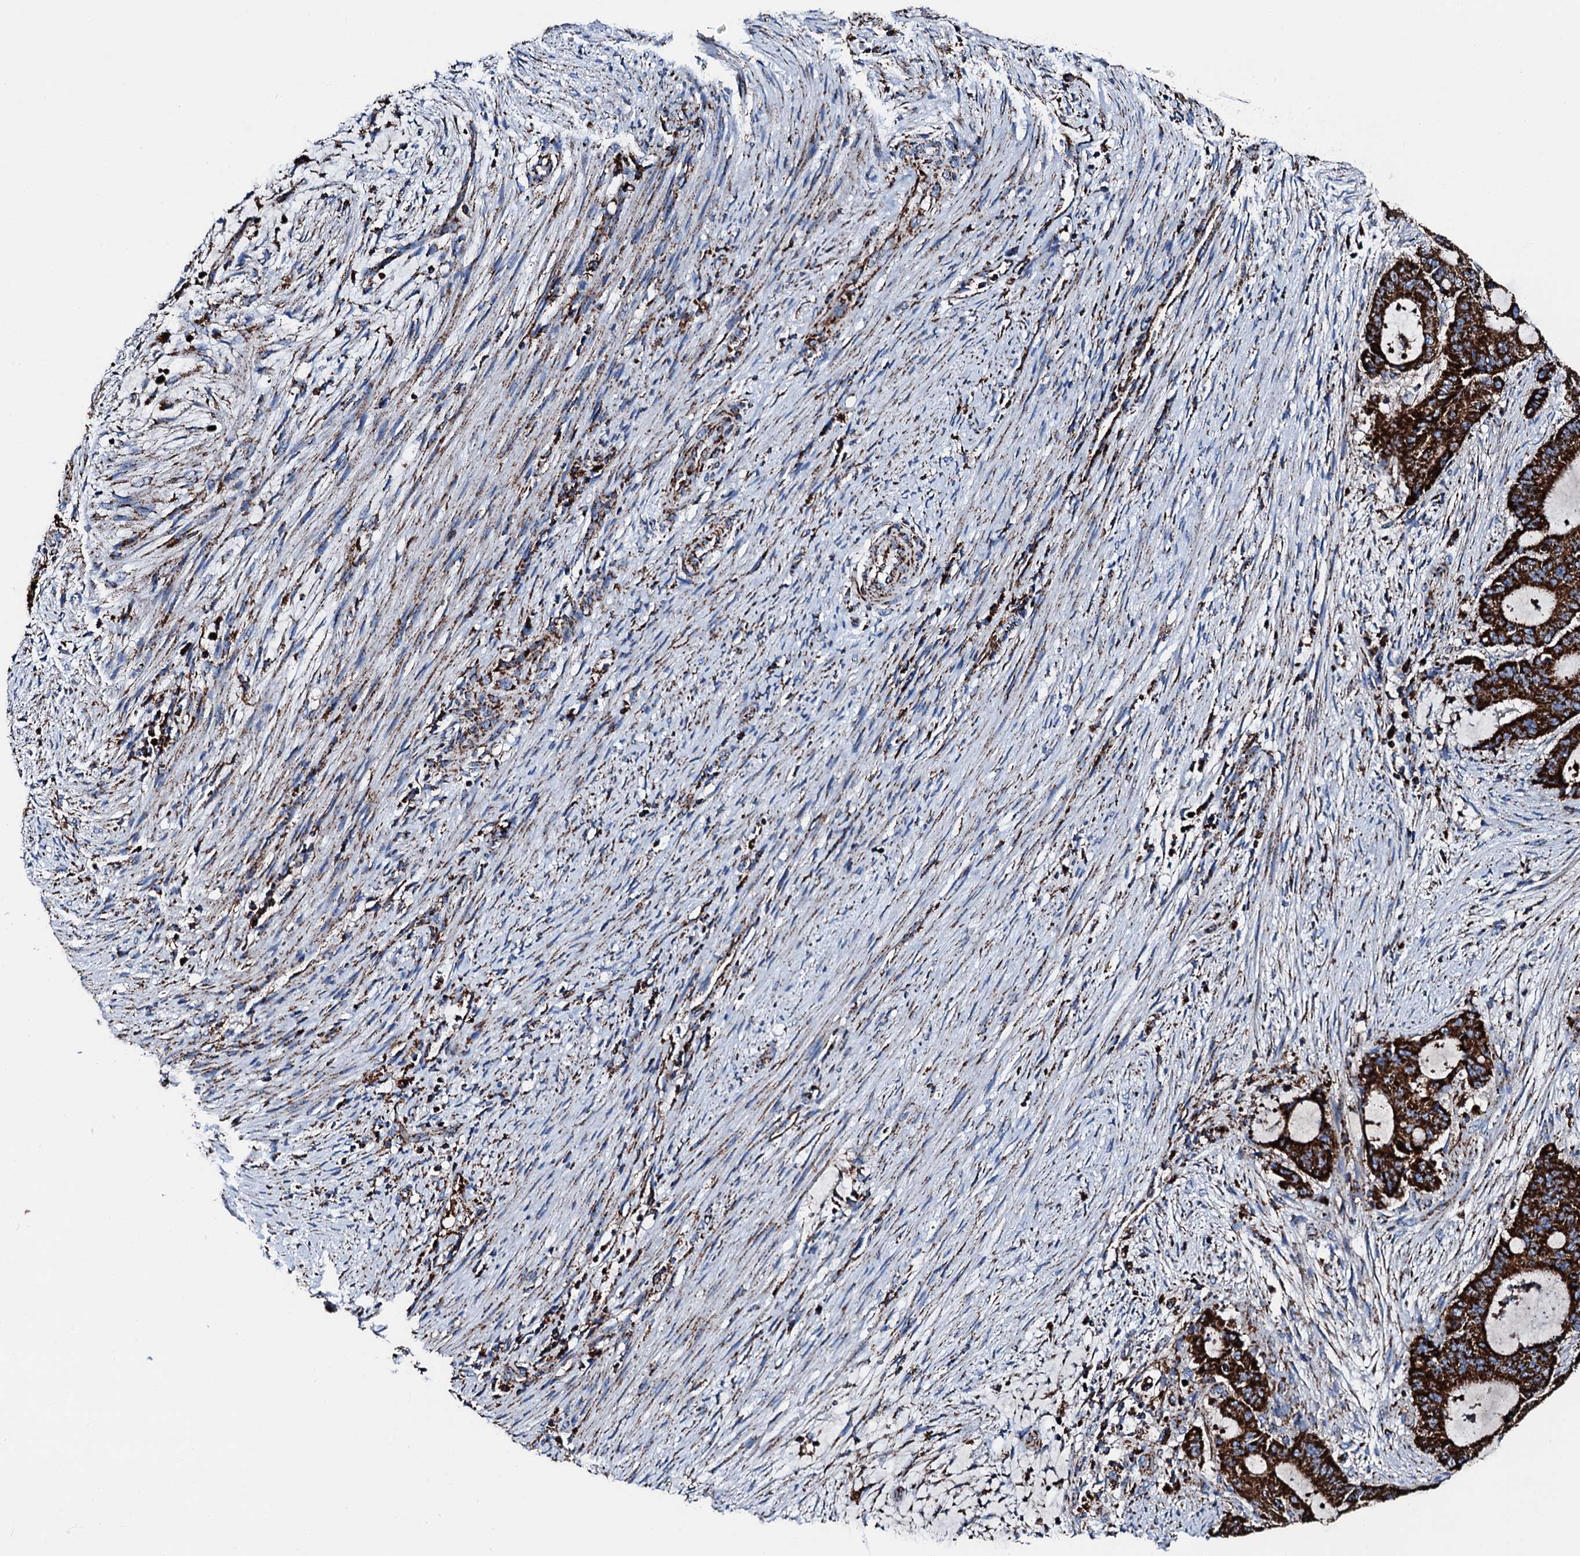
{"staining": {"intensity": "strong", "quantity": ">75%", "location": "cytoplasmic/membranous"}, "tissue": "liver cancer", "cell_type": "Tumor cells", "image_type": "cancer", "snomed": [{"axis": "morphology", "description": "Normal tissue, NOS"}, {"axis": "morphology", "description": "Cholangiocarcinoma"}, {"axis": "topography", "description": "Liver"}, {"axis": "topography", "description": "Peripheral nerve tissue"}], "caption": "This image shows liver cancer stained with immunohistochemistry (IHC) to label a protein in brown. The cytoplasmic/membranous of tumor cells show strong positivity for the protein. Nuclei are counter-stained blue.", "gene": "HADH", "patient": {"sex": "female", "age": 73}}